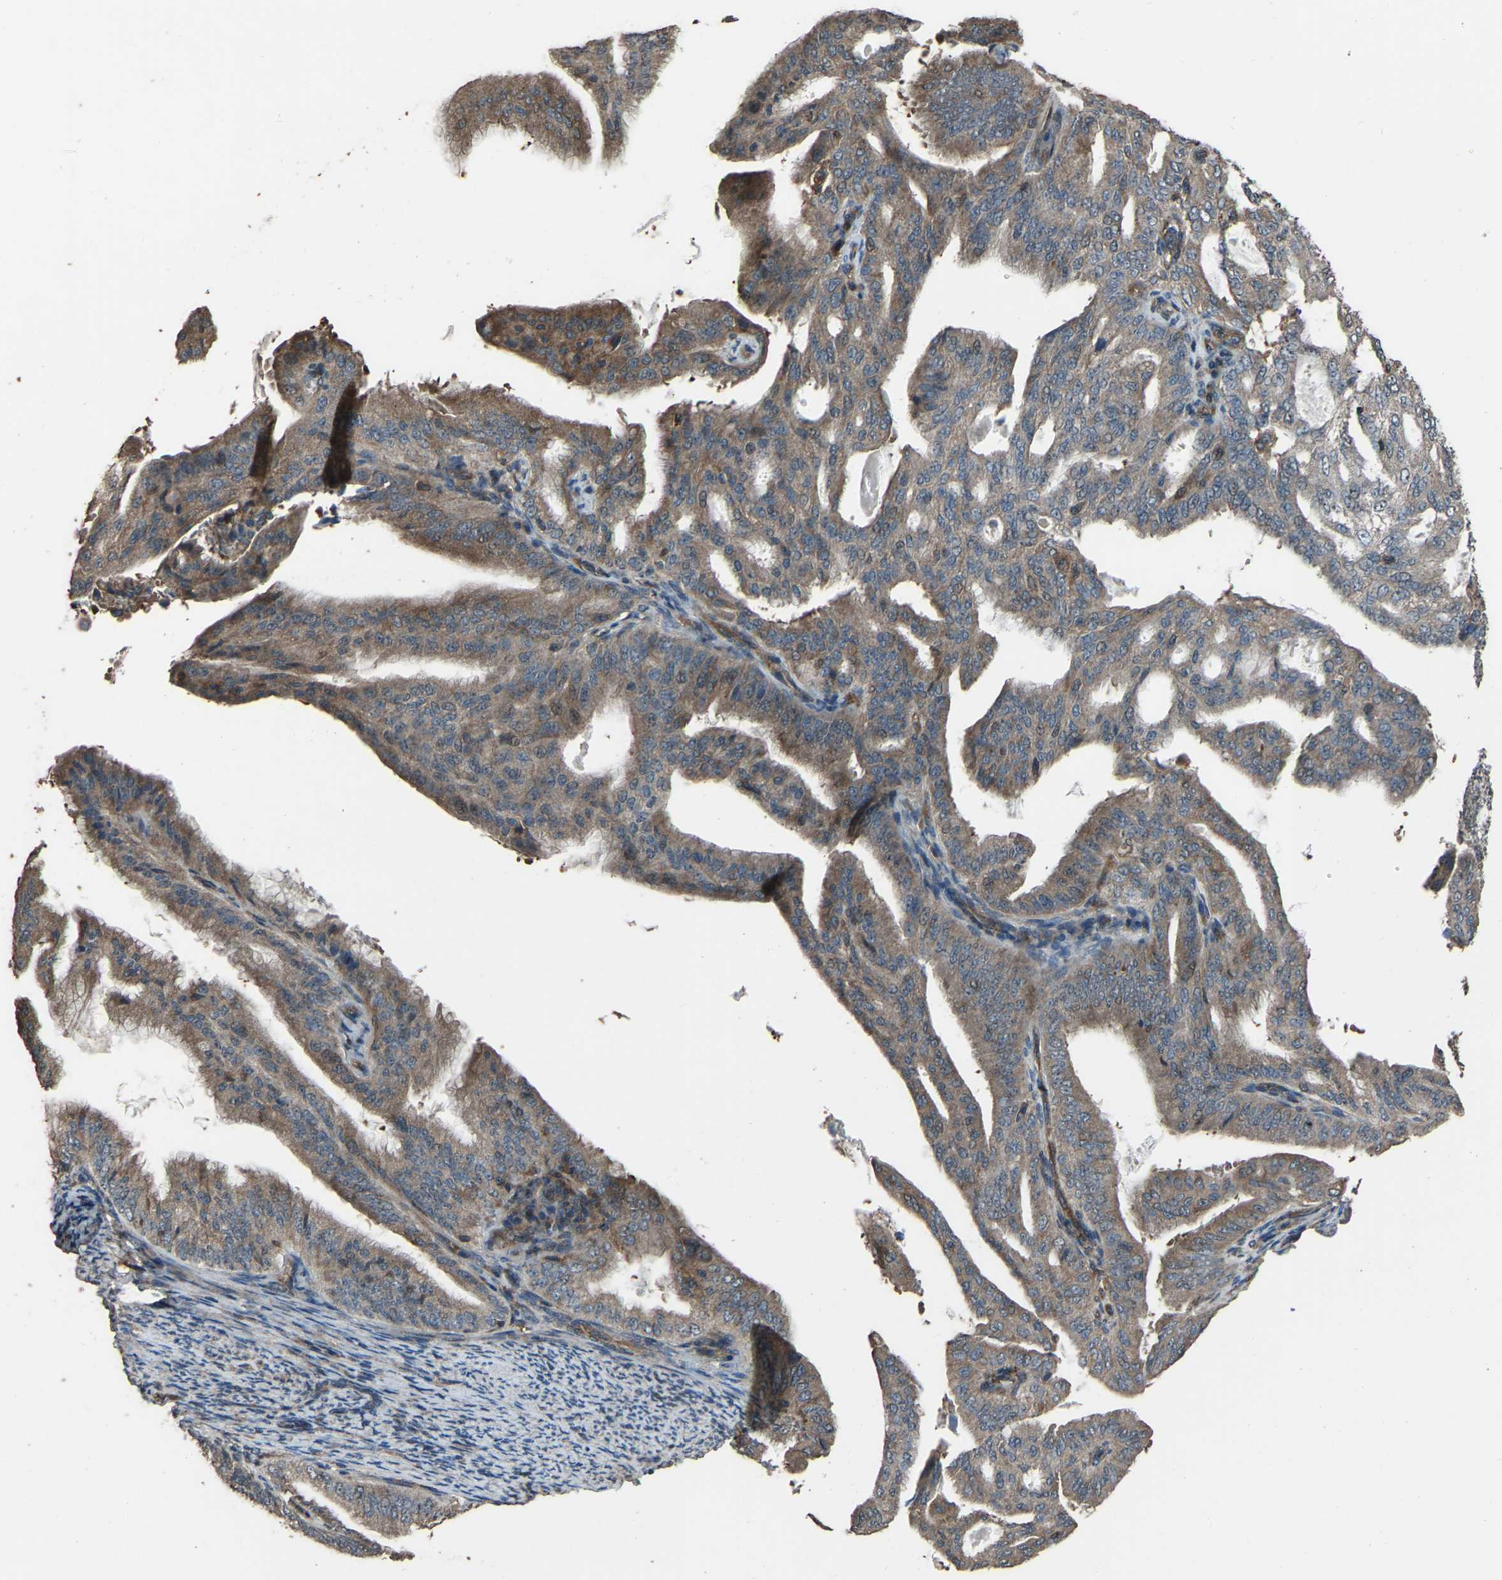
{"staining": {"intensity": "weak", "quantity": "25%-75%", "location": "cytoplasmic/membranous"}, "tissue": "endometrial cancer", "cell_type": "Tumor cells", "image_type": "cancer", "snomed": [{"axis": "morphology", "description": "Adenocarcinoma, NOS"}, {"axis": "topography", "description": "Endometrium"}], "caption": "Tumor cells reveal low levels of weak cytoplasmic/membranous staining in approximately 25%-75% of cells in endometrial cancer (adenocarcinoma). Using DAB (3,3'-diaminobenzidine) (brown) and hematoxylin (blue) stains, captured at high magnification using brightfield microscopy.", "gene": "SLC4A2", "patient": {"sex": "female", "age": 58}}